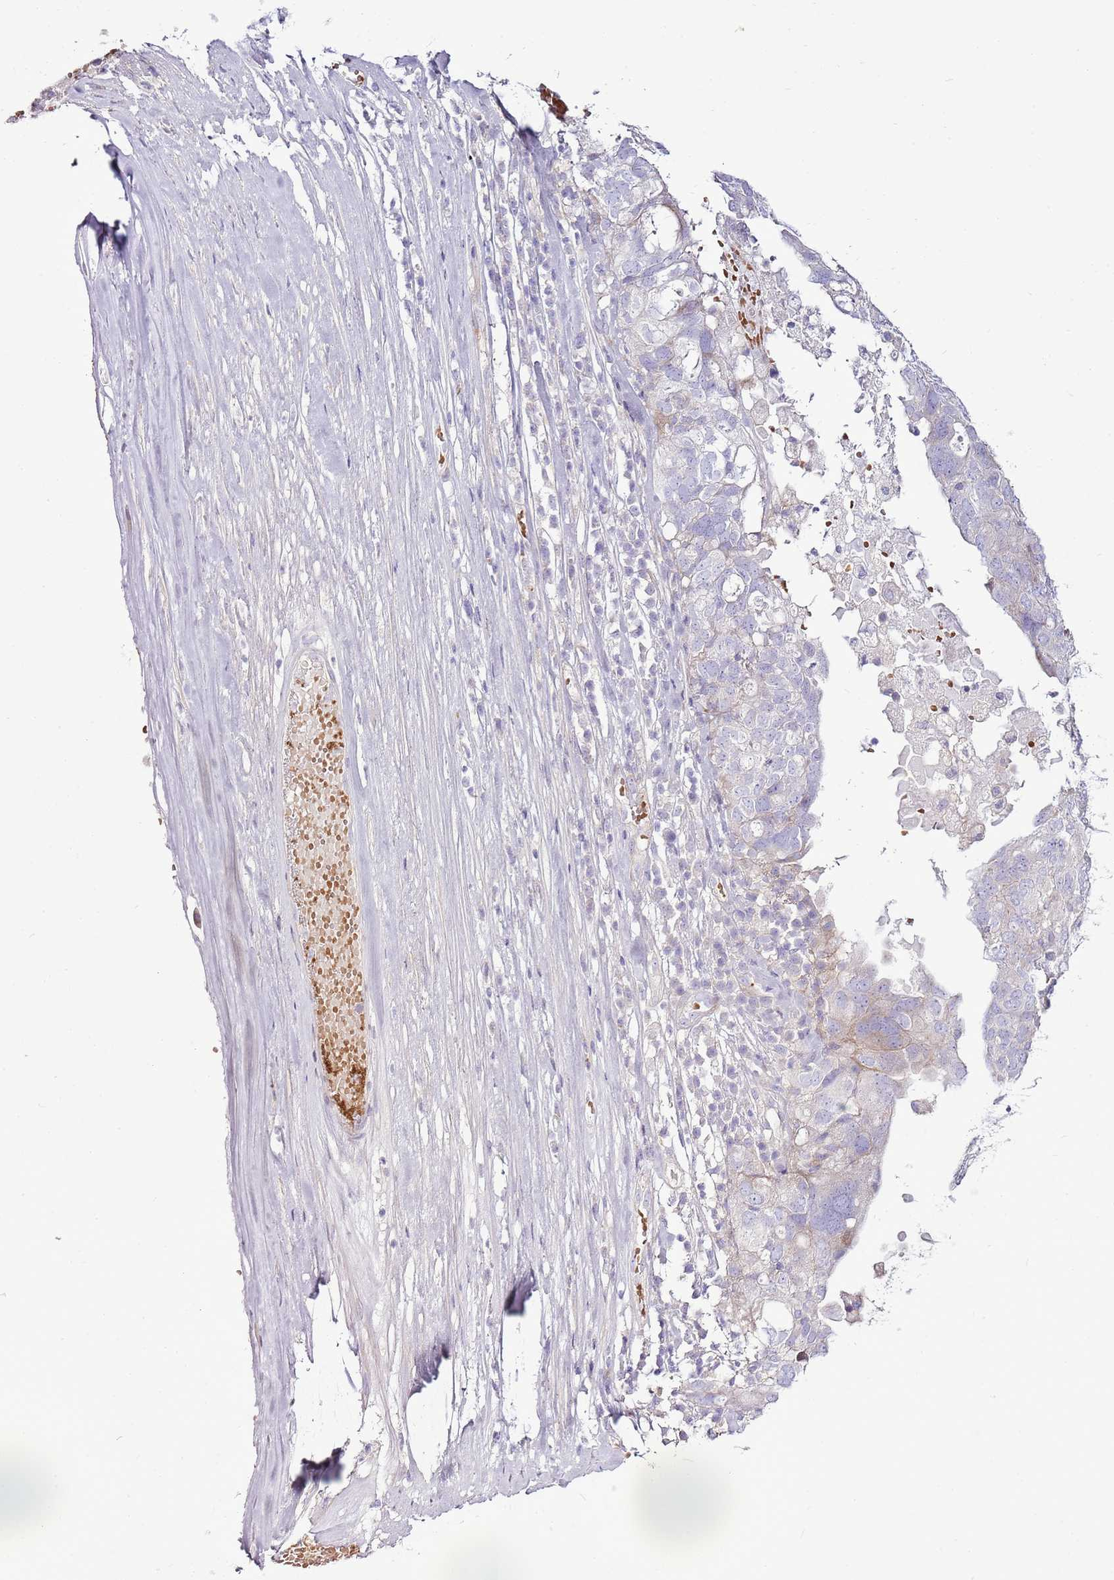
{"staining": {"intensity": "negative", "quantity": "none", "location": "none"}, "tissue": "ovarian cancer", "cell_type": "Tumor cells", "image_type": "cancer", "snomed": [{"axis": "morphology", "description": "Carcinoma, endometroid"}, {"axis": "topography", "description": "Ovary"}], "caption": "Tumor cells show no significant protein expression in ovarian cancer (endometroid carcinoma).", "gene": "CHAC2", "patient": {"sex": "female", "age": 62}}